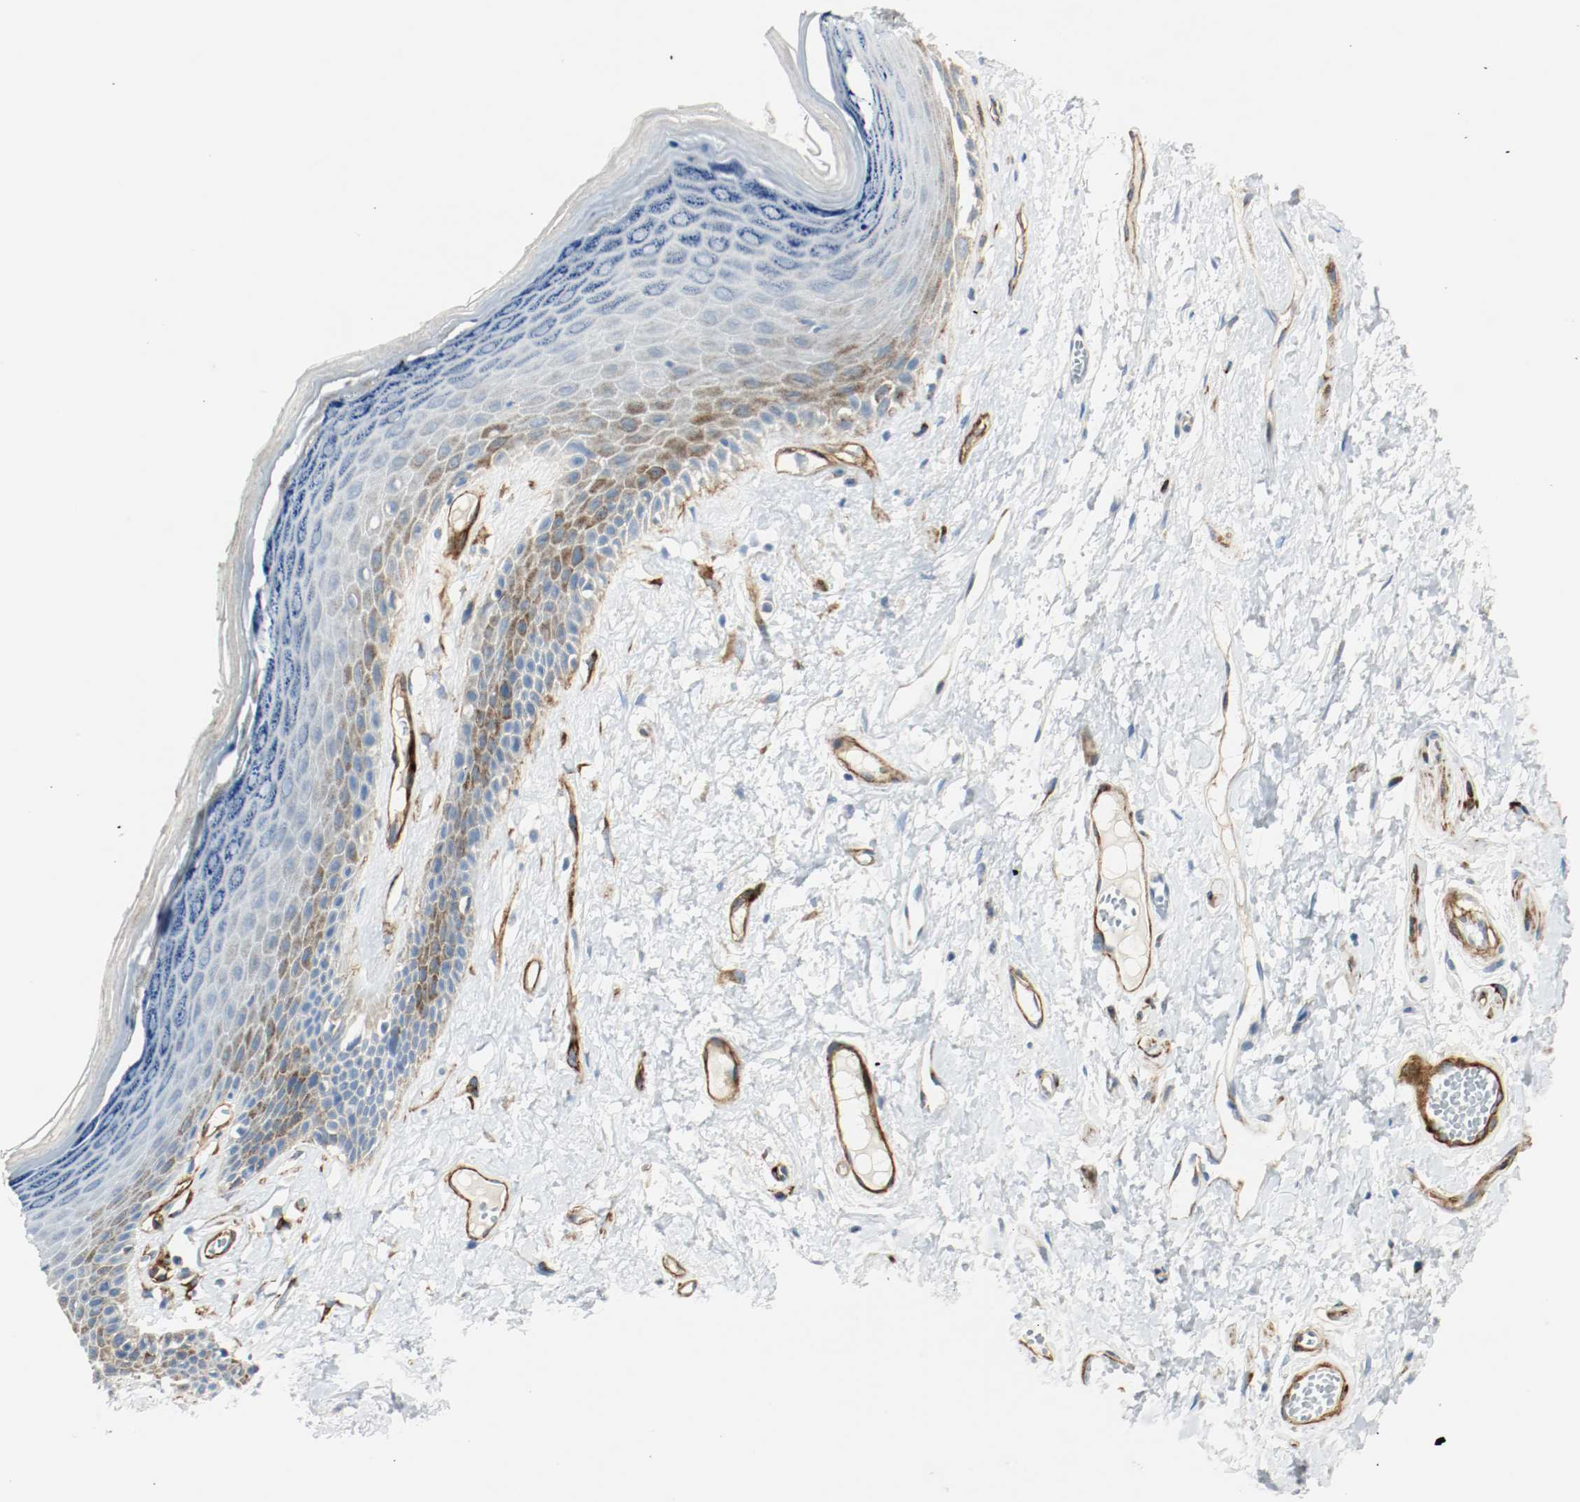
{"staining": {"intensity": "moderate", "quantity": "<25%", "location": "cytoplasmic/membranous"}, "tissue": "skin", "cell_type": "Epidermal cells", "image_type": "normal", "snomed": [{"axis": "morphology", "description": "Normal tissue, NOS"}, {"axis": "morphology", "description": "Inflammation, NOS"}, {"axis": "topography", "description": "Vulva"}], "caption": "IHC of unremarkable human skin shows low levels of moderate cytoplasmic/membranous positivity in about <25% of epidermal cells.", "gene": "LAMB1", "patient": {"sex": "female", "age": 84}}